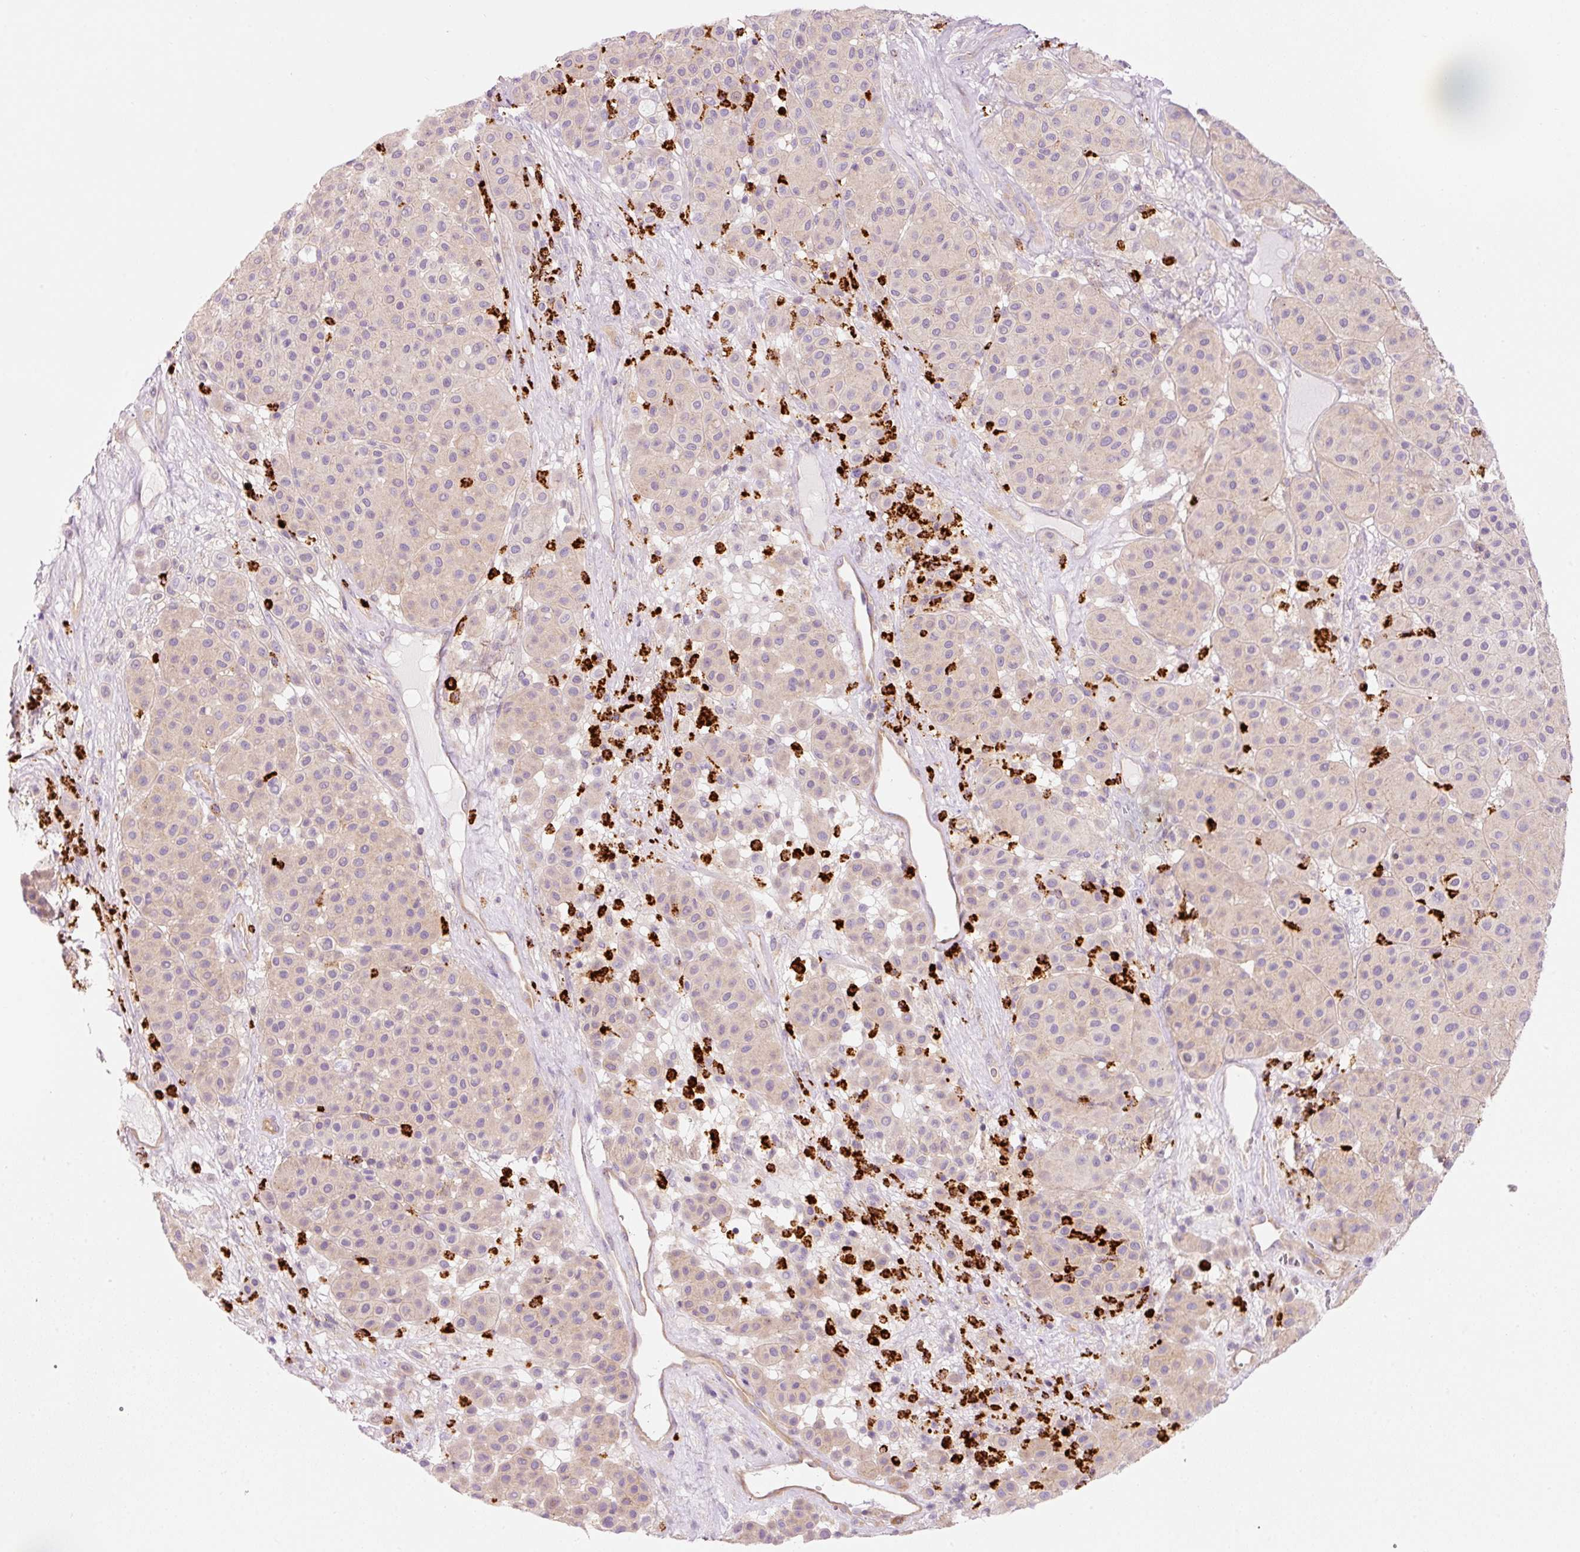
{"staining": {"intensity": "weak", "quantity": "<25%", "location": "cytoplasmic/membranous"}, "tissue": "melanoma", "cell_type": "Tumor cells", "image_type": "cancer", "snomed": [{"axis": "morphology", "description": "Malignant melanoma, Metastatic site"}, {"axis": "topography", "description": "Smooth muscle"}], "caption": "Immunohistochemistry of melanoma shows no expression in tumor cells. (Brightfield microscopy of DAB IHC at high magnification).", "gene": "MAP3K3", "patient": {"sex": "male", "age": 41}}